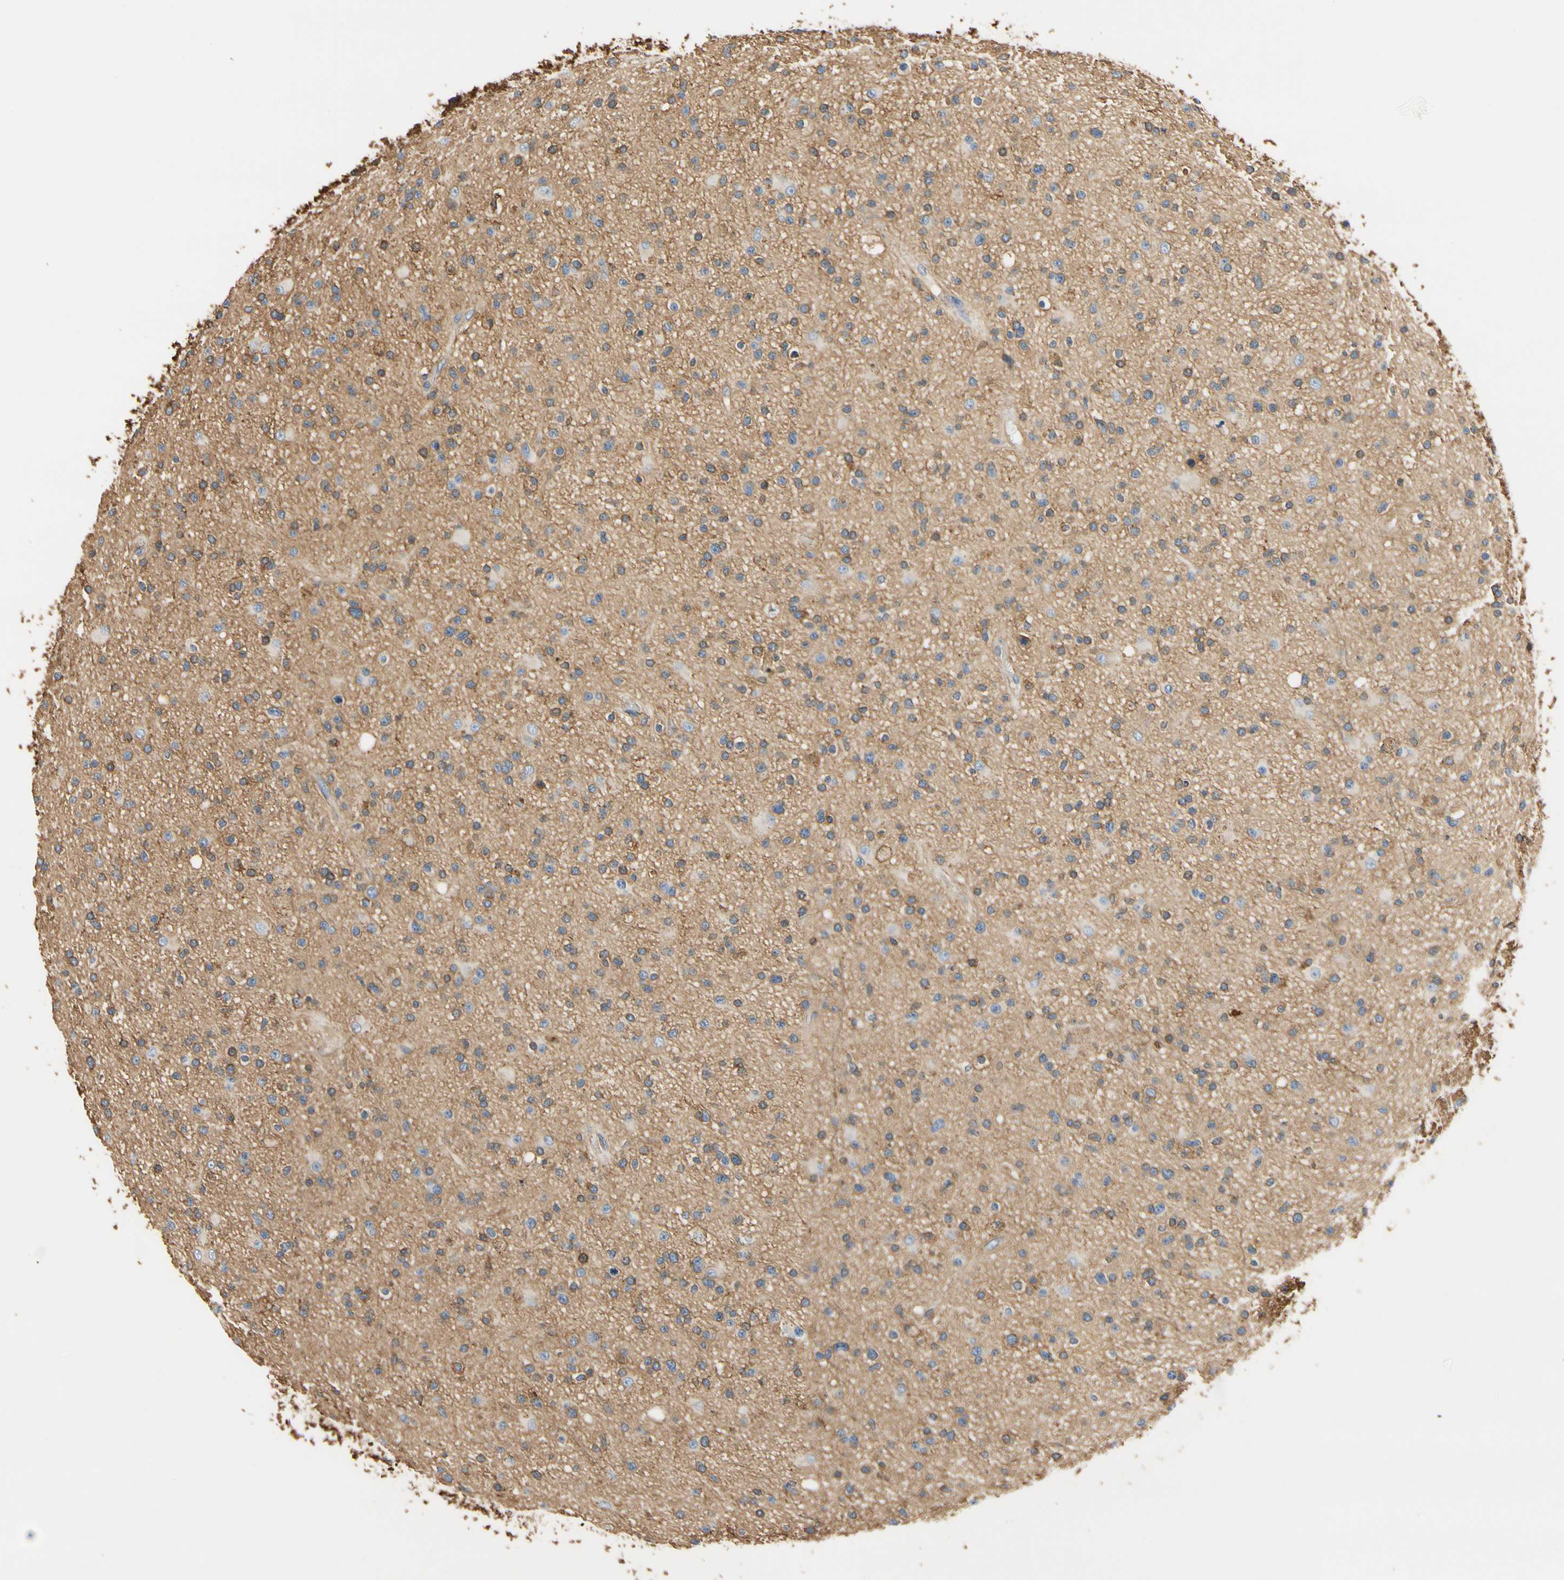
{"staining": {"intensity": "weak", "quantity": "<25%", "location": "cytoplasmic/membranous"}, "tissue": "glioma", "cell_type": "Tumor cells", "image_type": "cancer", "snomed": [{"axis": "morphology", "description": "Glioma, malignant, High grade"}, {"axis": "topography", "description": "Brain"}], "caption": "This photomicrograph is of glioma stained with IHC to label a protein in brown with the nuclei are counter-stained blue. There is no positivity in tumor cells.", "gene": "IL1RL1", "patient": {"sex": "male", "age": 33}}